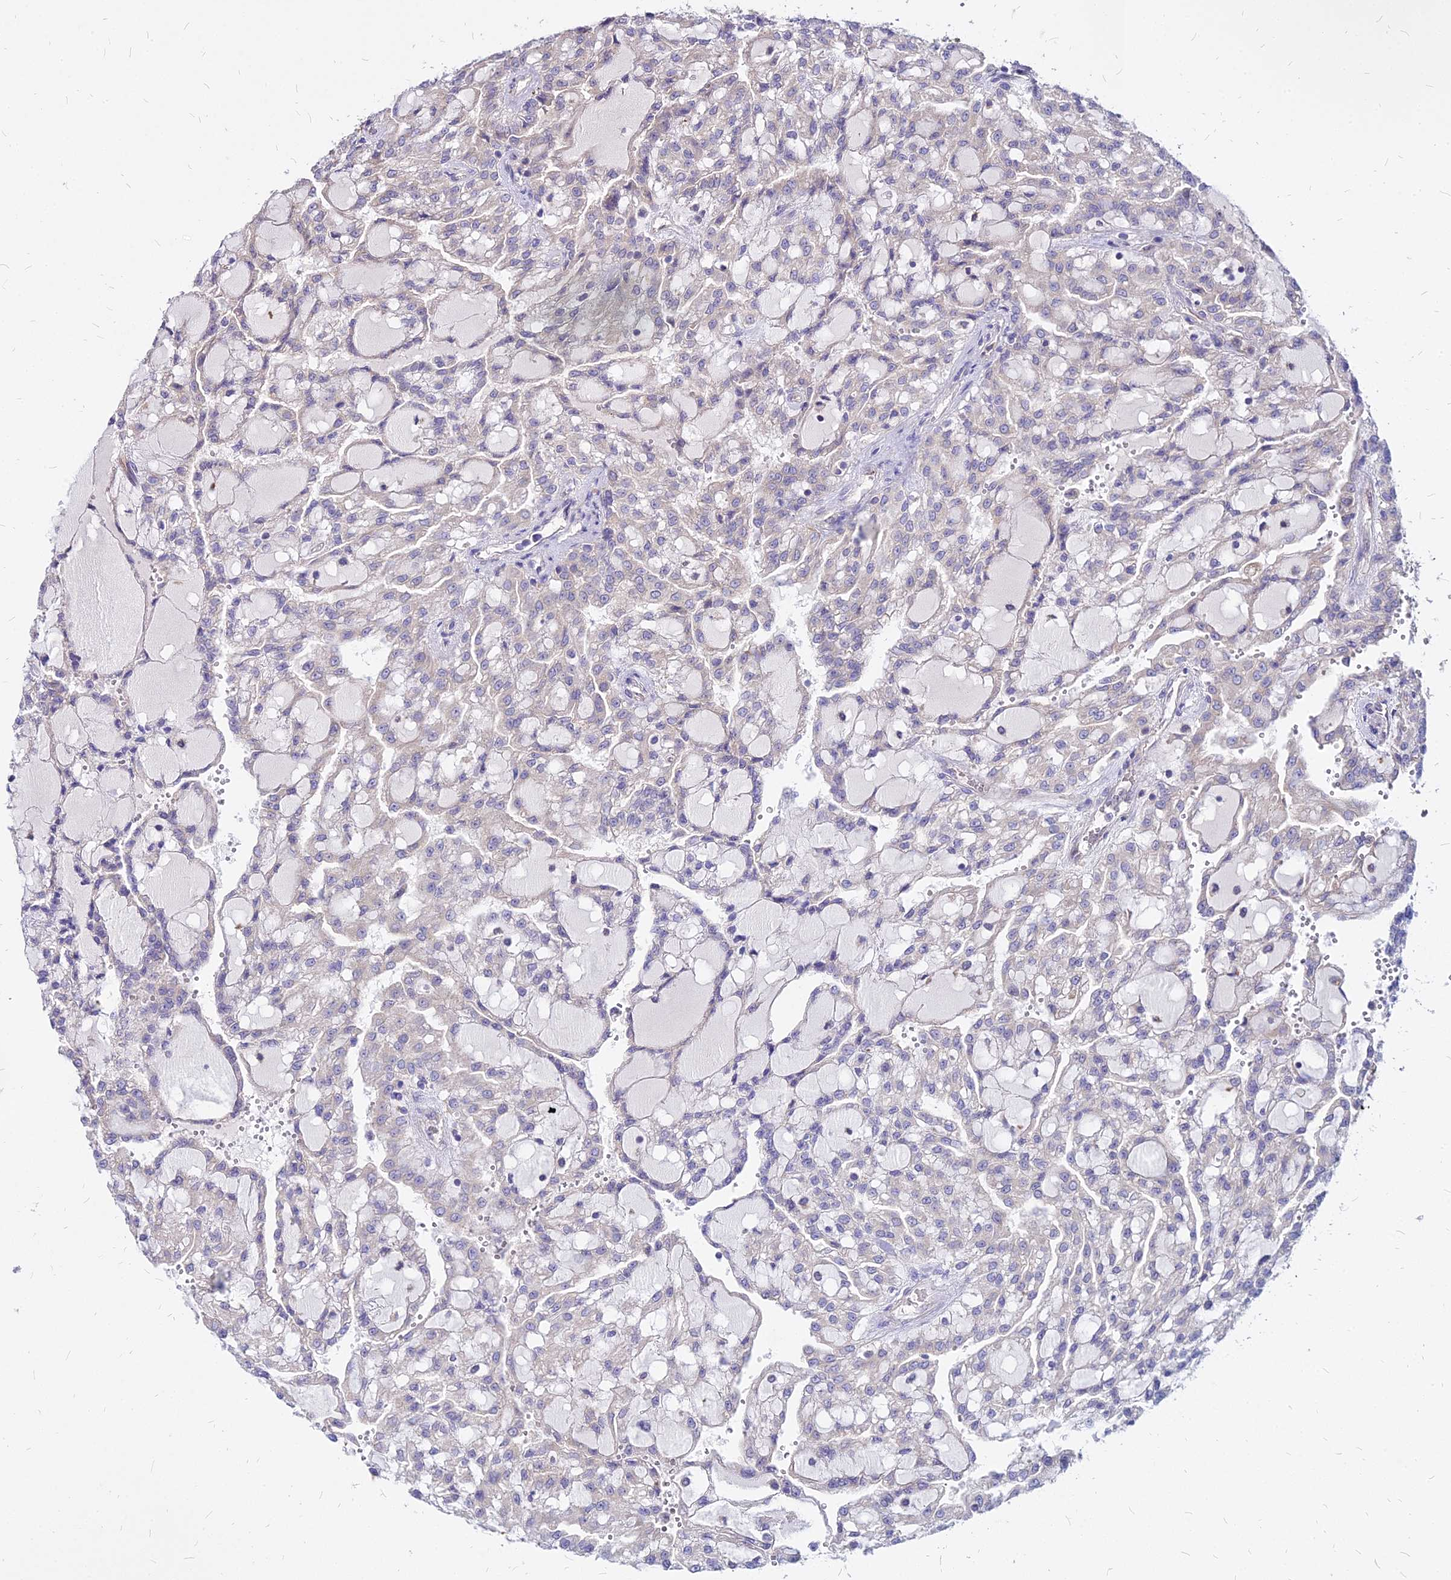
{"staining": {"intensity": "negative", "quantity": "none", "location": "none"}, "tissue": "renal cancer", "cell_type": "Tumor cells", "image_type": "cancer", "snomed": [{"axis": "morphology", "description": "Adenocarcinoma, NOS"}, {"axis": "topography", "description": "Kidney"}], "caption": "Tumor cells show no significant staining in renal cancer.", "gene": "COMMD10", "patient": {"sex": "male", "age": 63}}